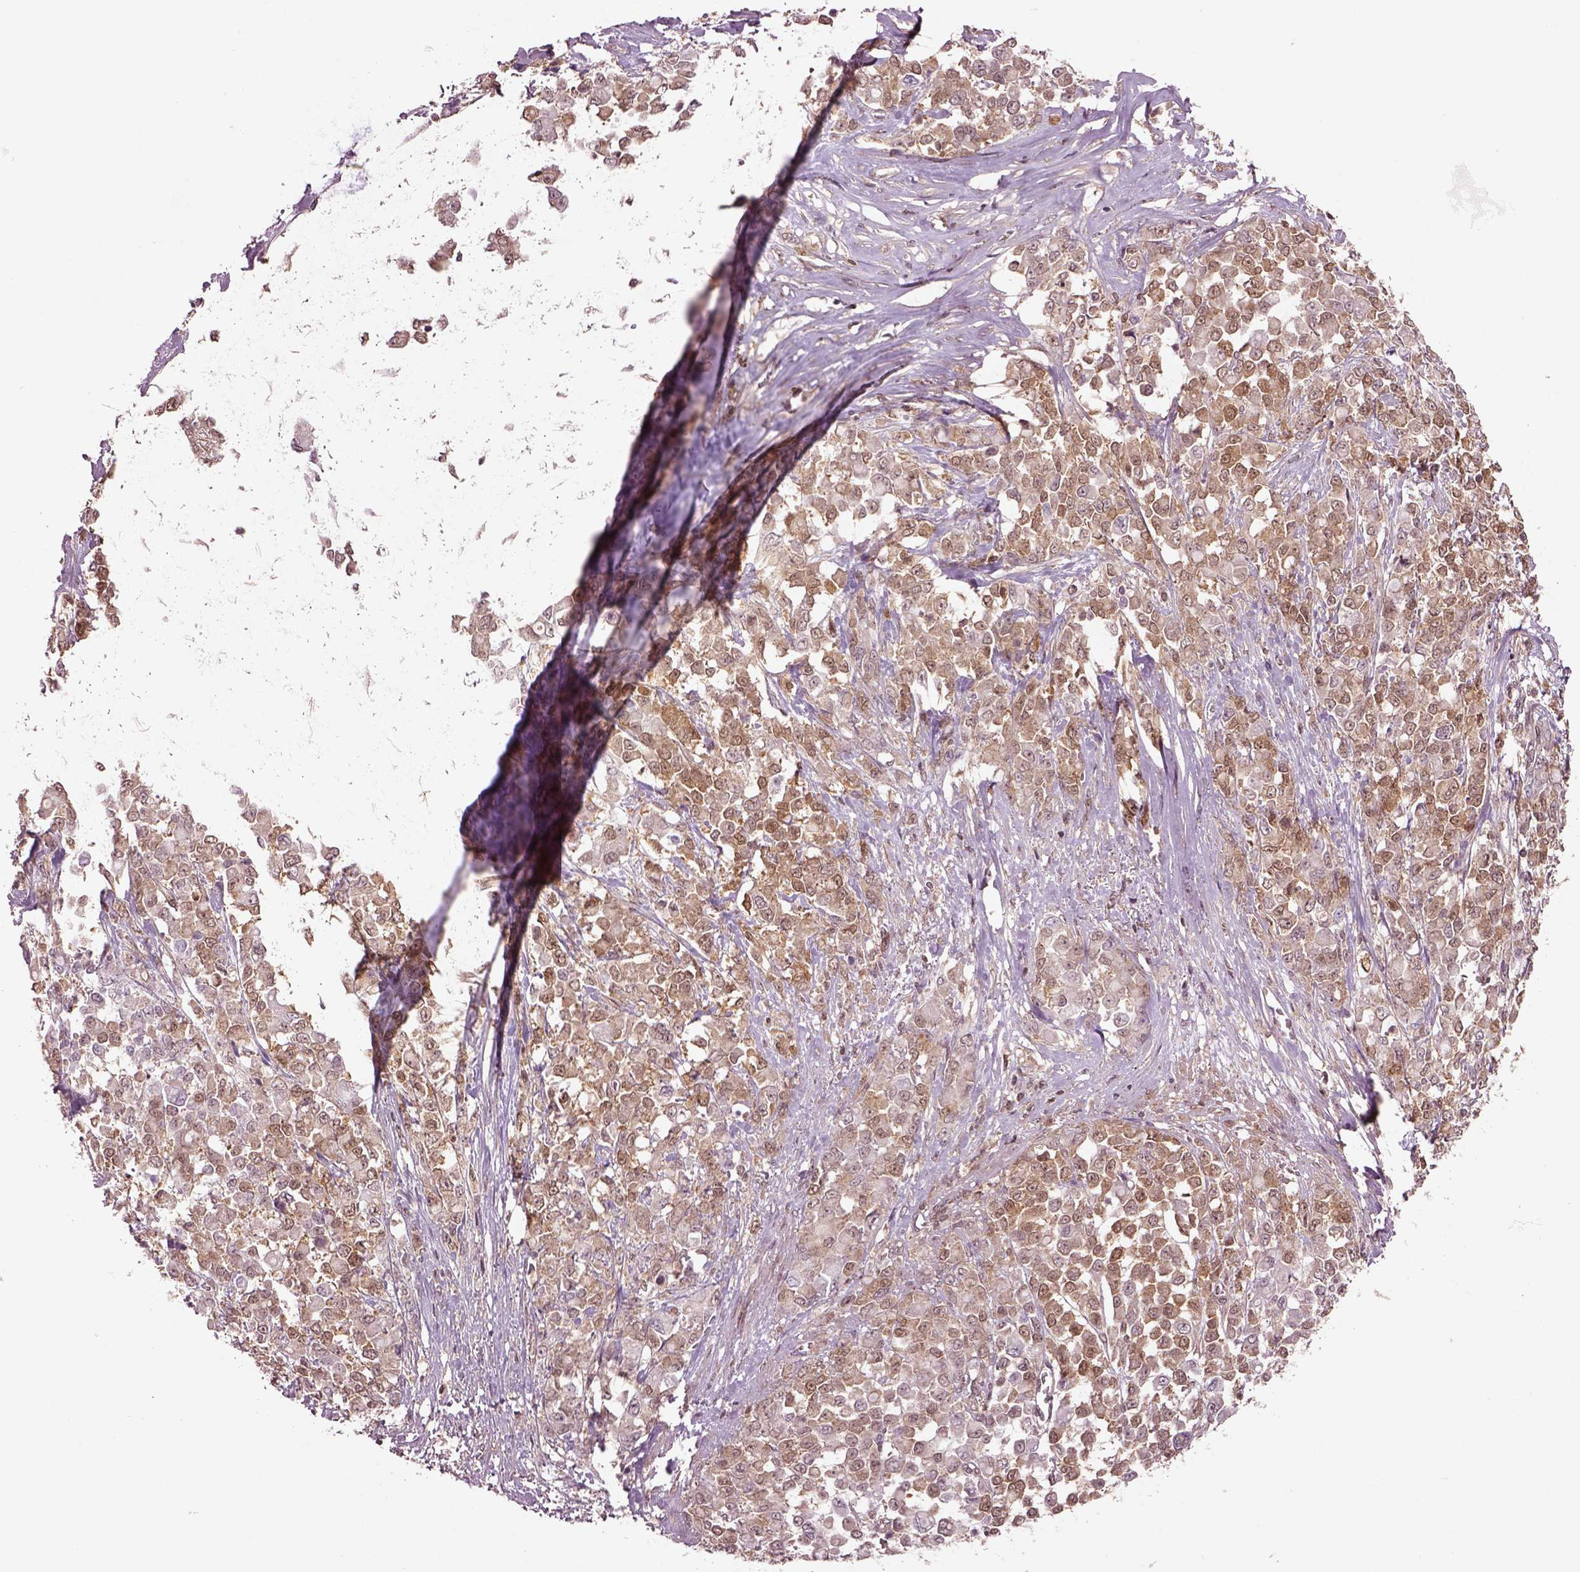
{"staining": {"intensity": "moderate", "quantity": ">75%", "location": "cytoplasmic/membranous"}, "tissue": "stomach cancer", "cell_type": "Tumor cells", "image_type": "cancer", "snomed": [{"axis": "morphology", "description": "Adenocarcinoma, NOS"}, {"axis": "topography", "description": "Stomach"}], "caption": "Immunohistochemical staining of stomach cancer (adenocarcinoma) demonstrates medium levels of moderate cytoplasmic/membranous protein expression in approximately >75% of tumor cells. (Brightfield microscopy of DAB IHC at high magnification).", "gene": "MDP1", "patient": {"sex": "female", "age": 76}}